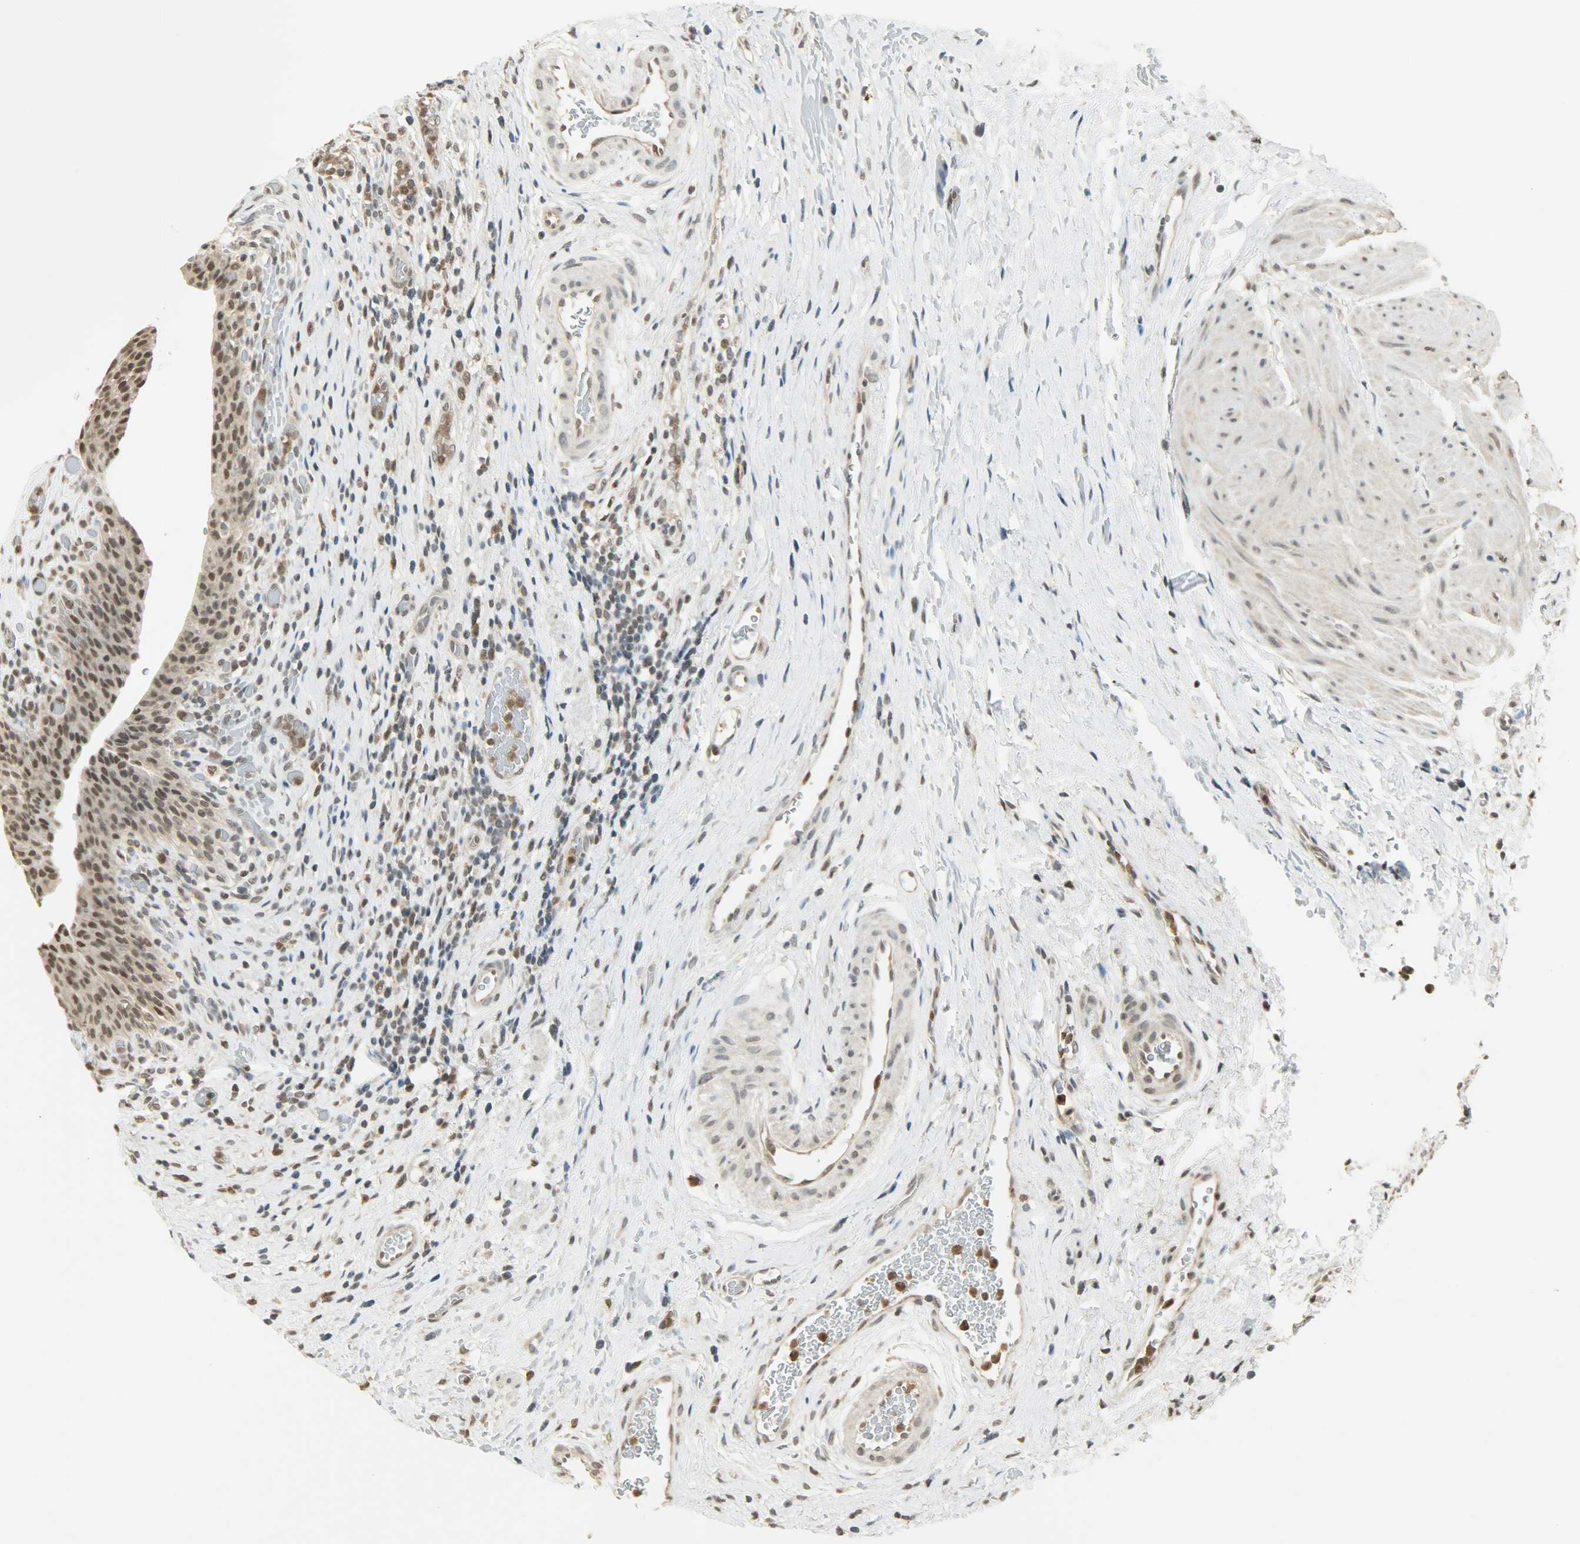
{"staining": {"intensity": "weak", "quantity": "25%-75%", "location": "nuclear"}, "tissue": "urinary bladder", "cell_type": "Urothelial cells", "image_type": "normal", "snomed": [{"axis": "morphology", "description": "Normal tissue, NOS"}, {"axis": "morphology", "description": "Urothelial carcinoma, High grade"}, {"axis": "topography", "description": "Urinary bladder"}], "caption": "Unremarkable urinary bladder was stained to show a protein in brown. There is low levels of weak nuclear staining in approximately 25%-75% of urothelial cells.", "gene": "SMARCA5", "patient": {"sex": "male", "age": 51}}